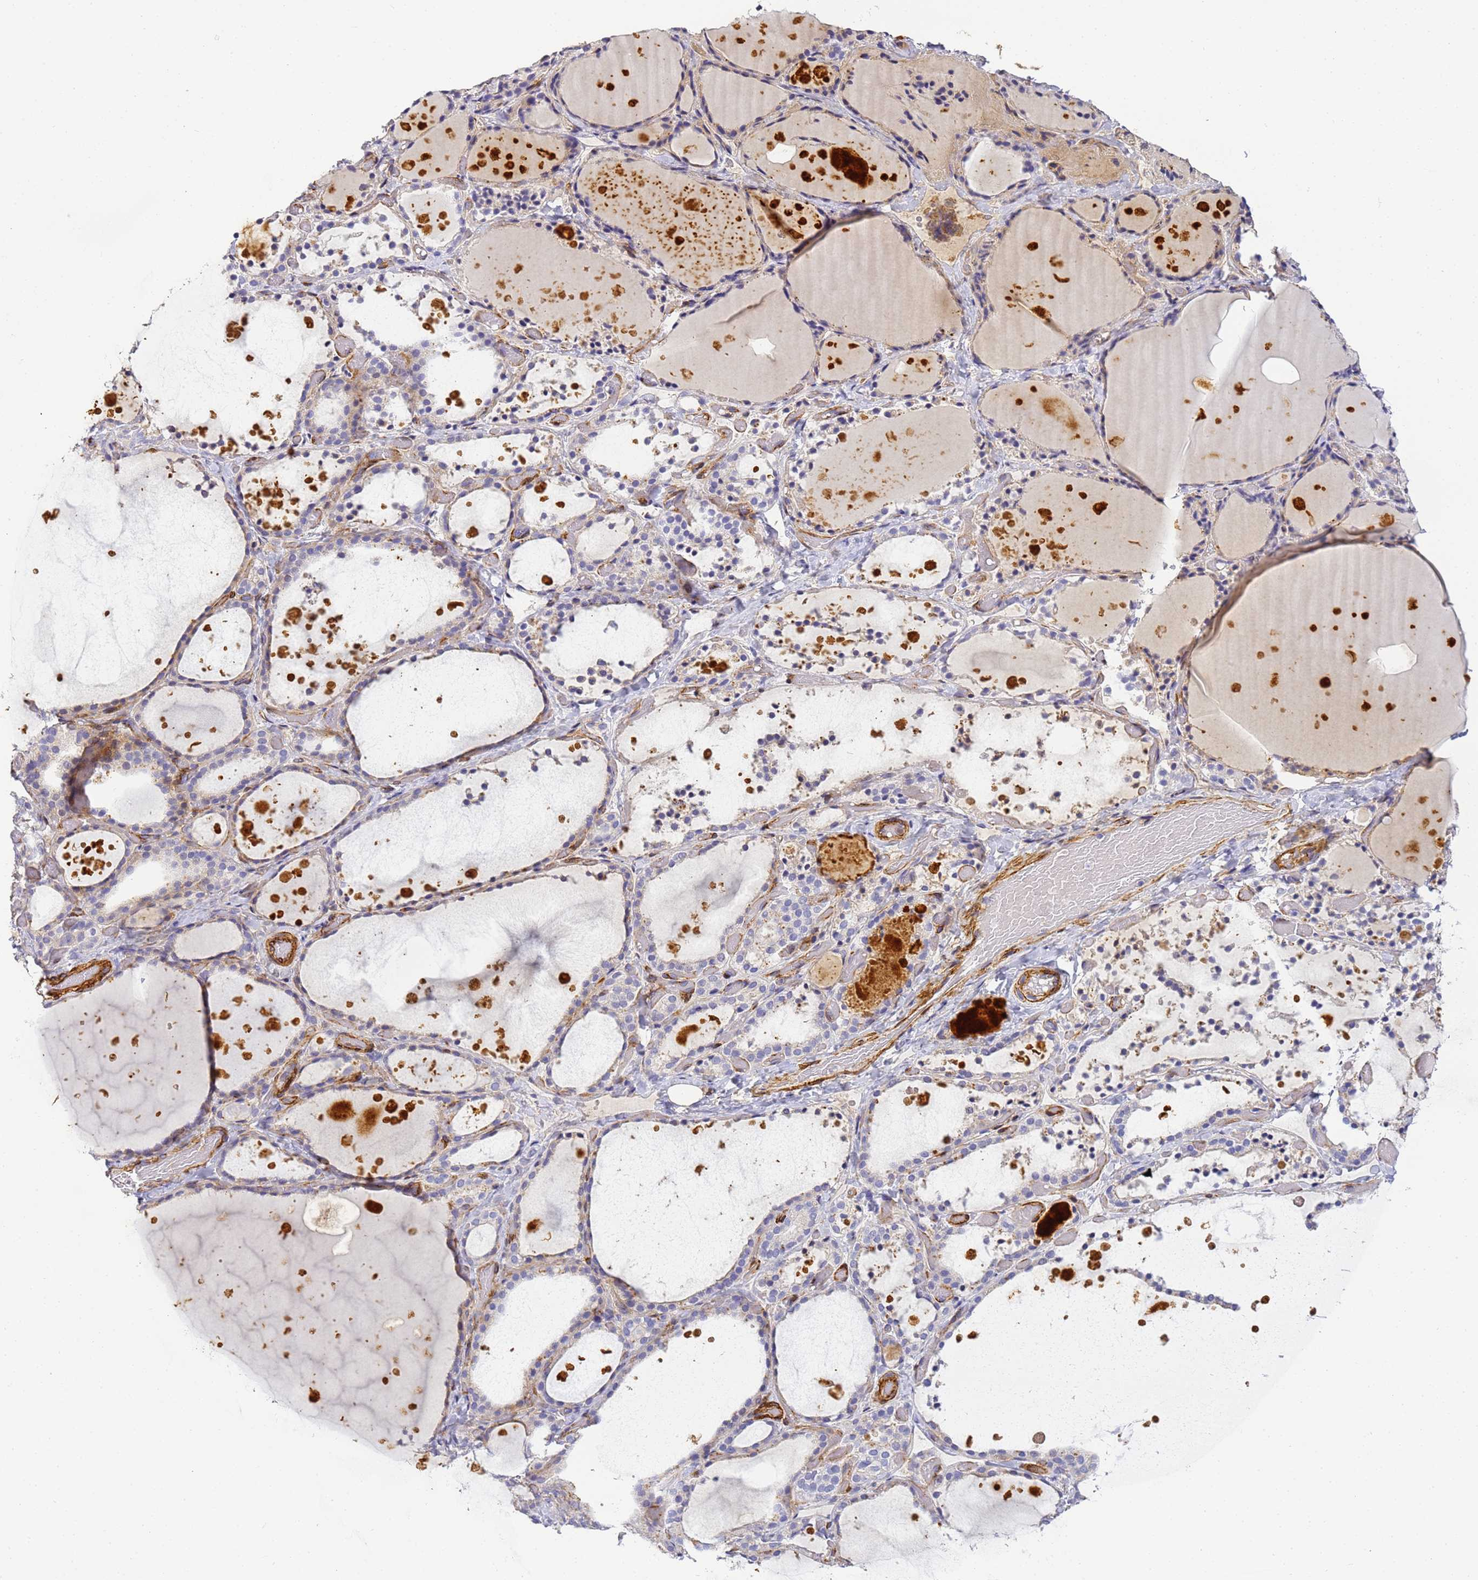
{"staining": {"intensity": "moderate", "quantity": "<25%", "location": "cytoplasmic/membranous"}, "tissue": "thyroid gland", "cell_type": "Glandular cells", "image_type": "normal", "snomed": [{"axis": "morphology", "description": "Normal tissue, NOS"}, {"axis": "topography", "description": "Thyroid gland"}], "caption": "High-magnification brightfield microscopy of normal thyroid gland stained with DAB (3,3'-diaminobenzidine) (brown) and counterstained with hematoxylin (blue). glandular cells exhibit moderate cytoplasmic/membranous expression is identified in approximately<25% of cells.", "gene": "CFHR1", "patient": {"sex": "female", "age": 44}}